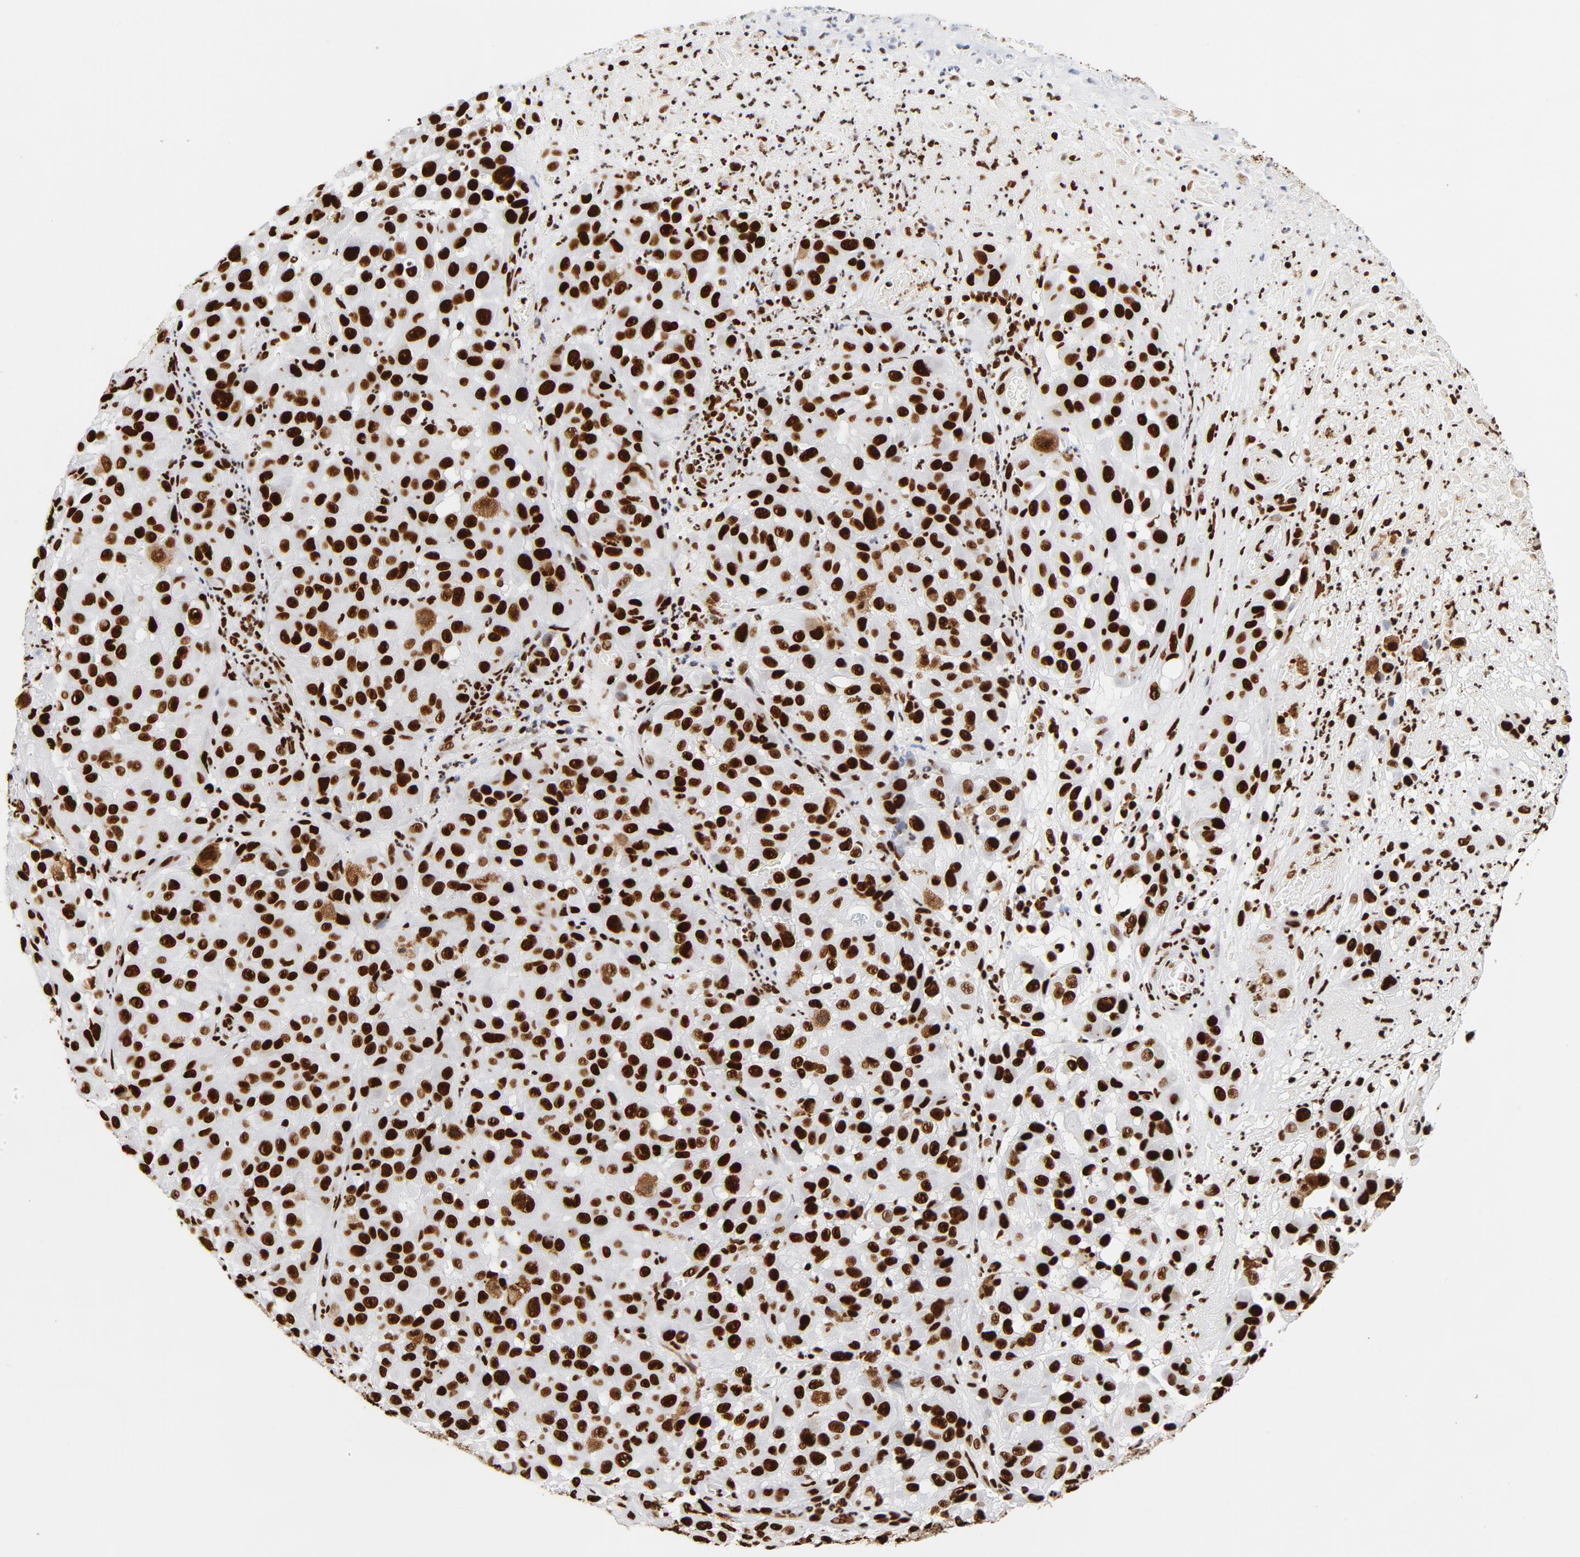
{"staining": {"intensity": "strong", "quantity": ">75%", "location": "nuclear"}, "tissue": "melanoma", "cell_type": "Tumor cells", "image_type": "cancer", "snomed": [{"axis": "morphology", "description": "Malignant melanoma, NOS"}, {"axis": "topography", "description": "Skin"}], "caption": "Strong nuclear protein staining is identified in about >75% of tumor cells in malignant melanoma. (IHC, brightfield microscopy, high magnification).", "gene": "XRCC6", "patient": {"sex": "female", "age": 21}}